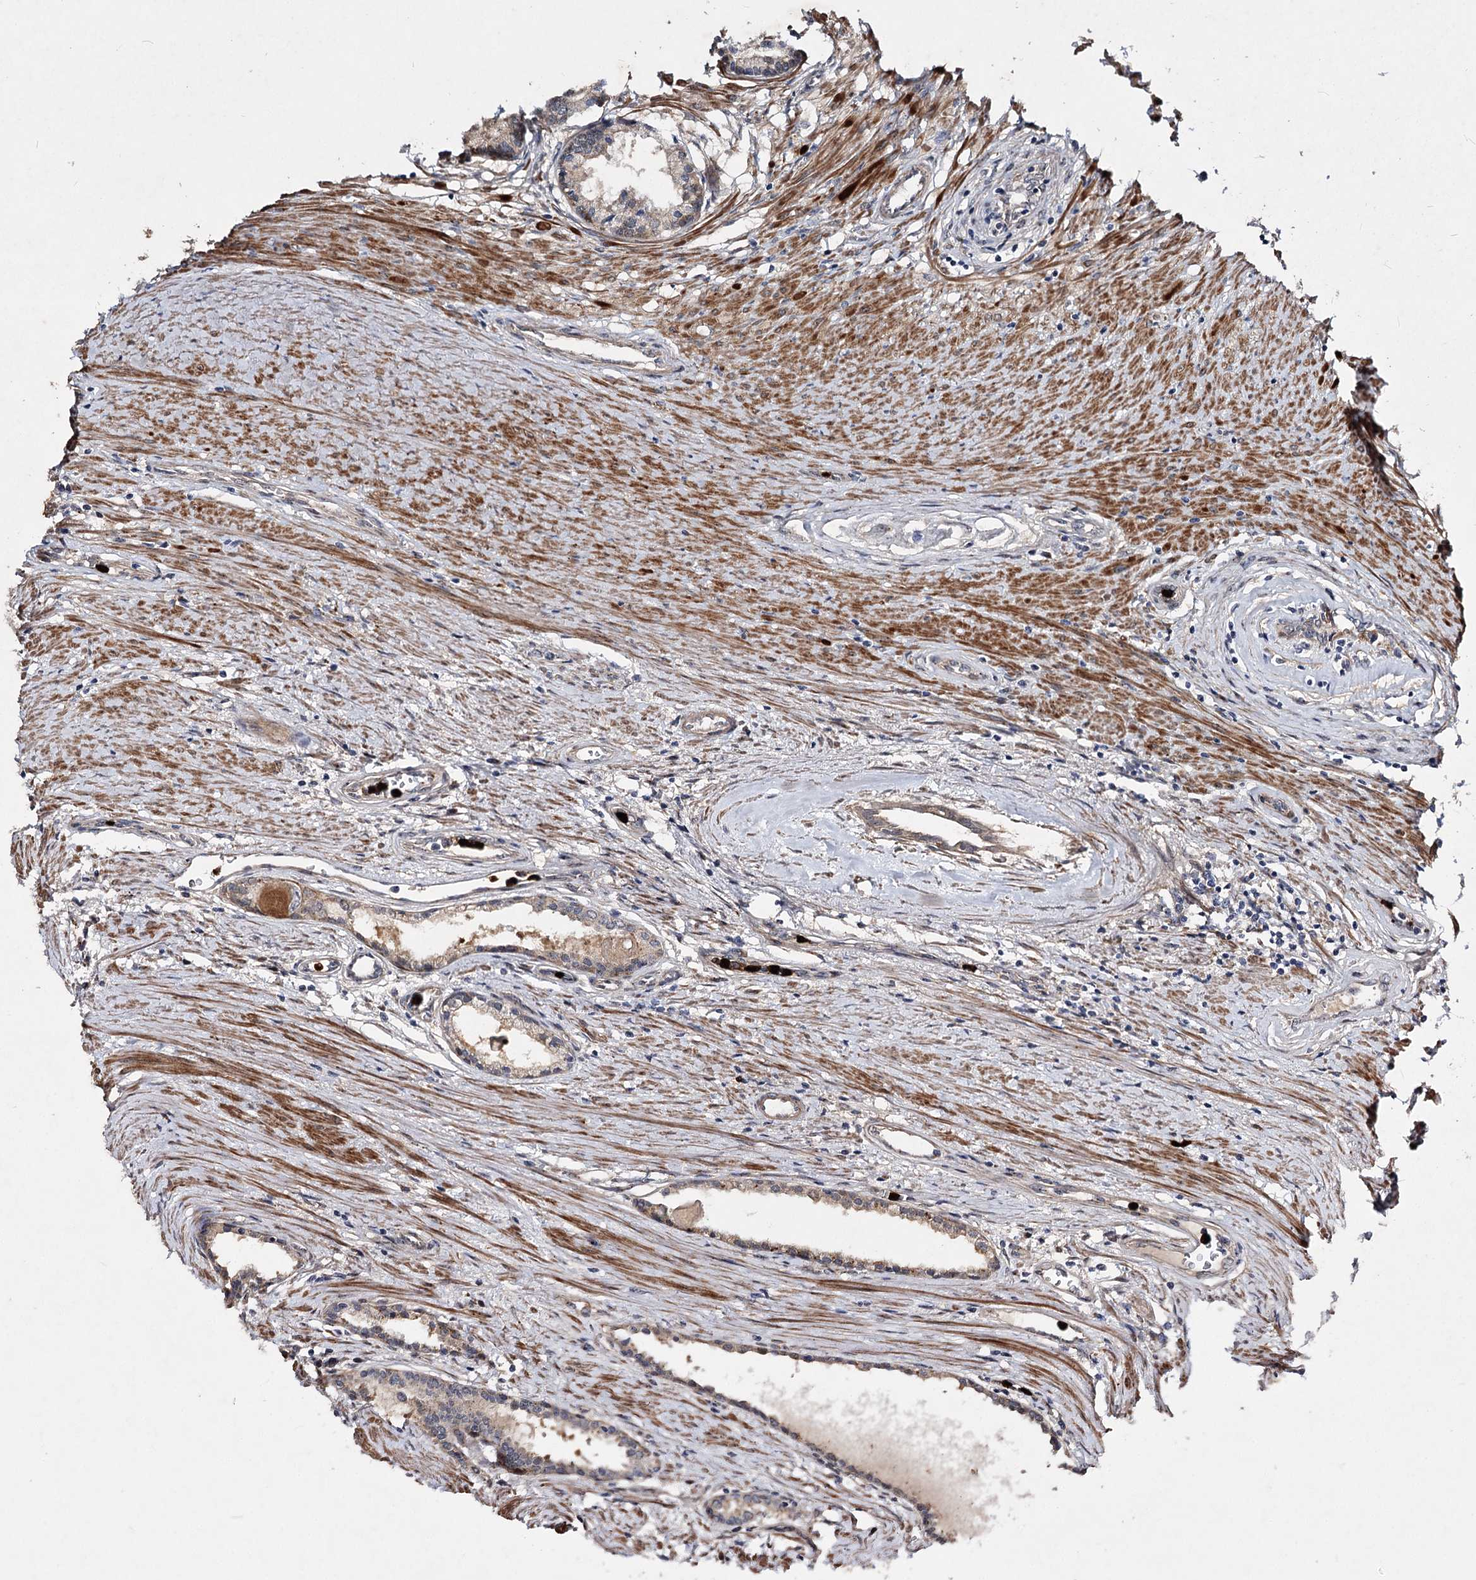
{"staining": {"intensity": "weak", "quantity": "25%-75%", "location": "cytoplasmic/membranous"}, "tissue": "prostate cancer", "cell_type": "Tumor cells", "image_type": "cancer", "snomed": [{"axis": "morphology", "description": "Adenocarcinoma, High grade"}, {"axis": "topography", "description": "Prostate"}], "caption": "DAB immunohistochemical staining of prostate high-grade adenocarcinoma shows weak cytoplasmic/membranous protein expression in about 25%-75% of tumor cells.", "gene": "MINDY3", "patient": {"sex": "male", "age": 68}}